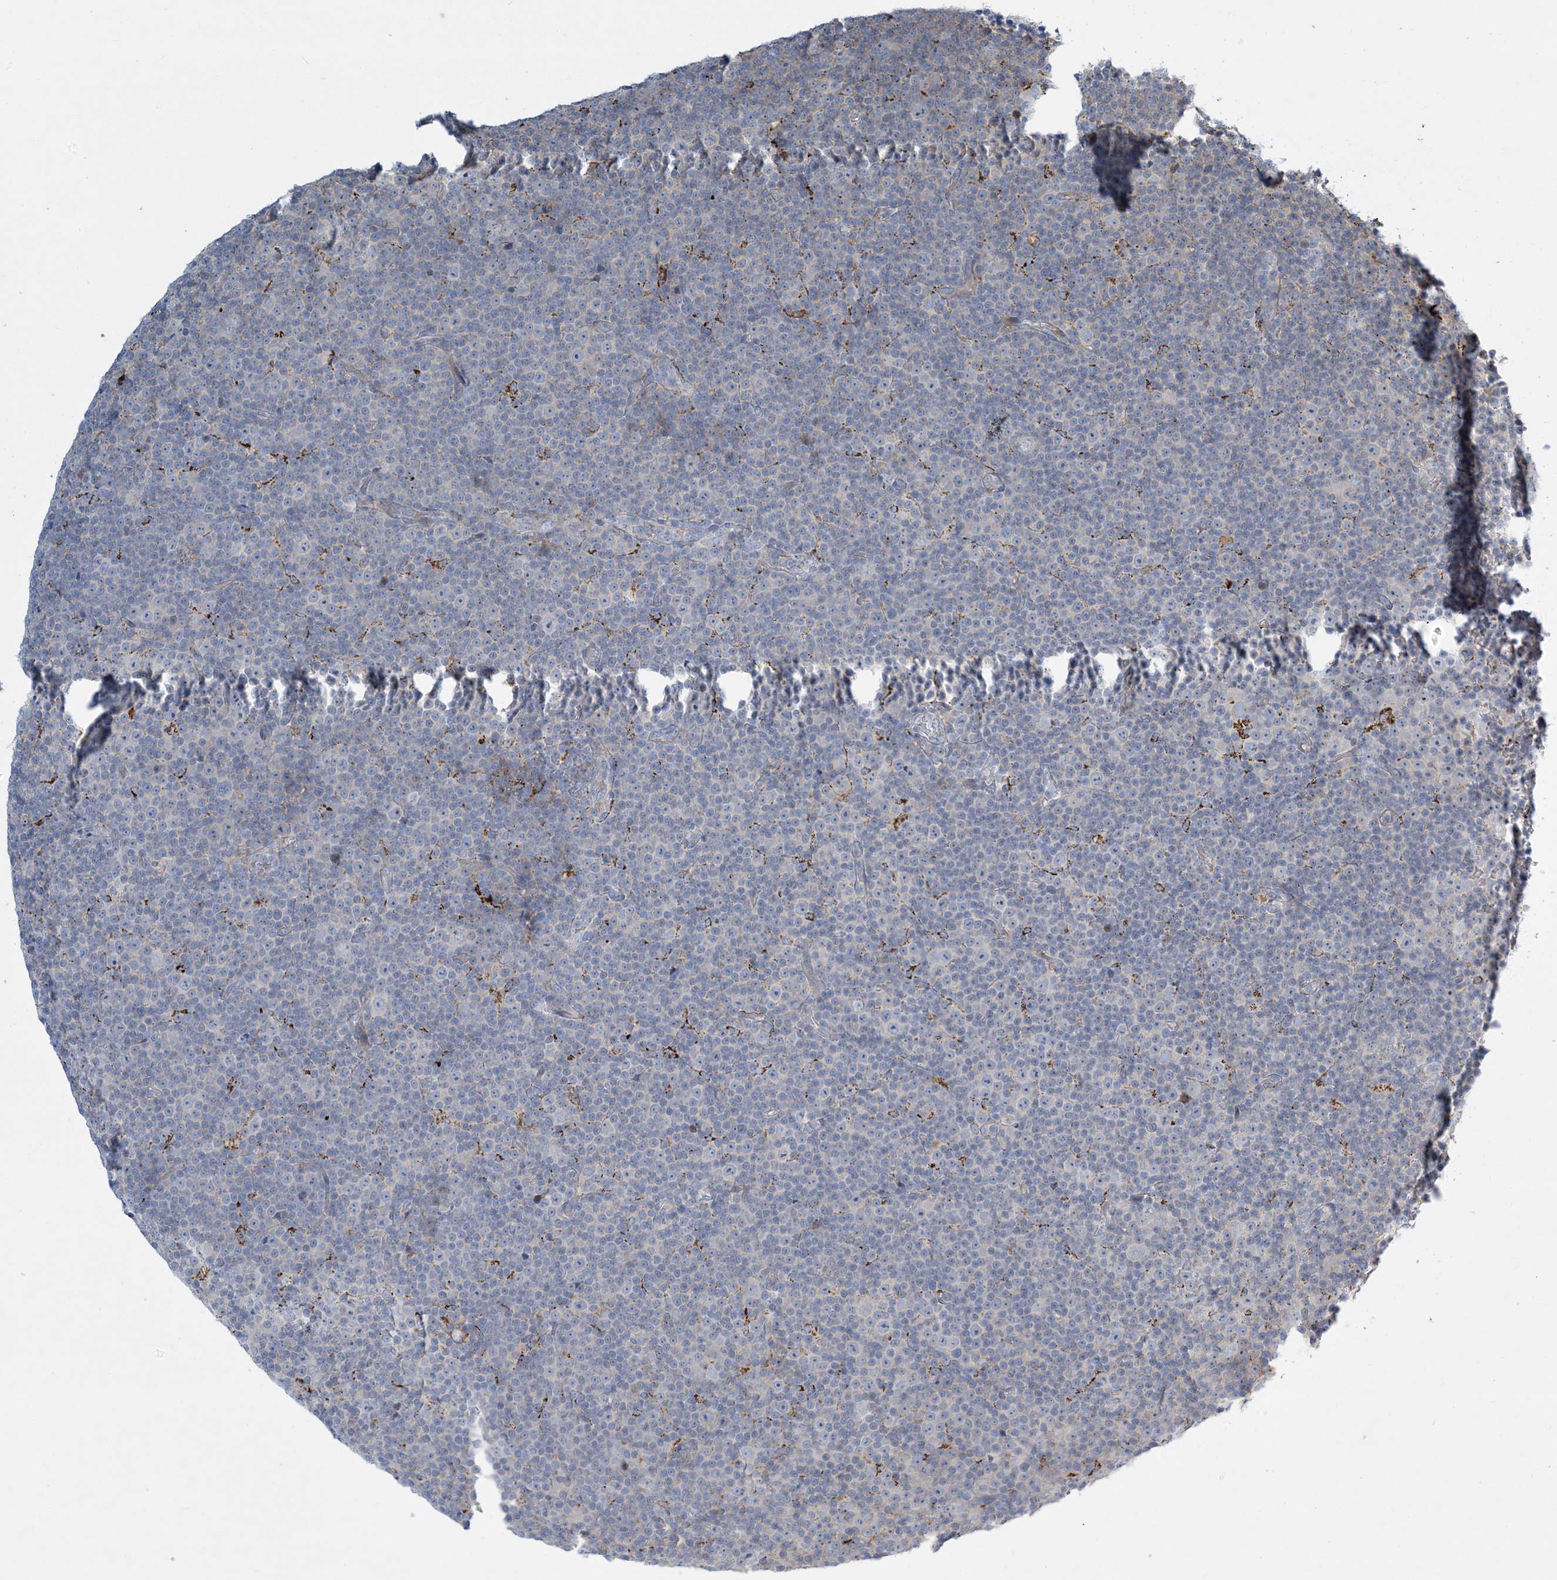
{"staining": {"intensity": "negative", "quantity": "none", "location": "none"}, "tissue": "lymphoma", "cell_type": "Tumor cells", "image_type": "cancer", "snomed": [{"axis": "morphology", "description": "Malignant lymphoma, non-Hodgkin's type, Low grade"}, {"axis": "topography", "description": "Lymph node"}], "caption": "Micrograph shows no protein staining in tumor cells of lymphoma tissue.", "gene": "LTN1", "patient": {"sex": "female", "age": 67}}